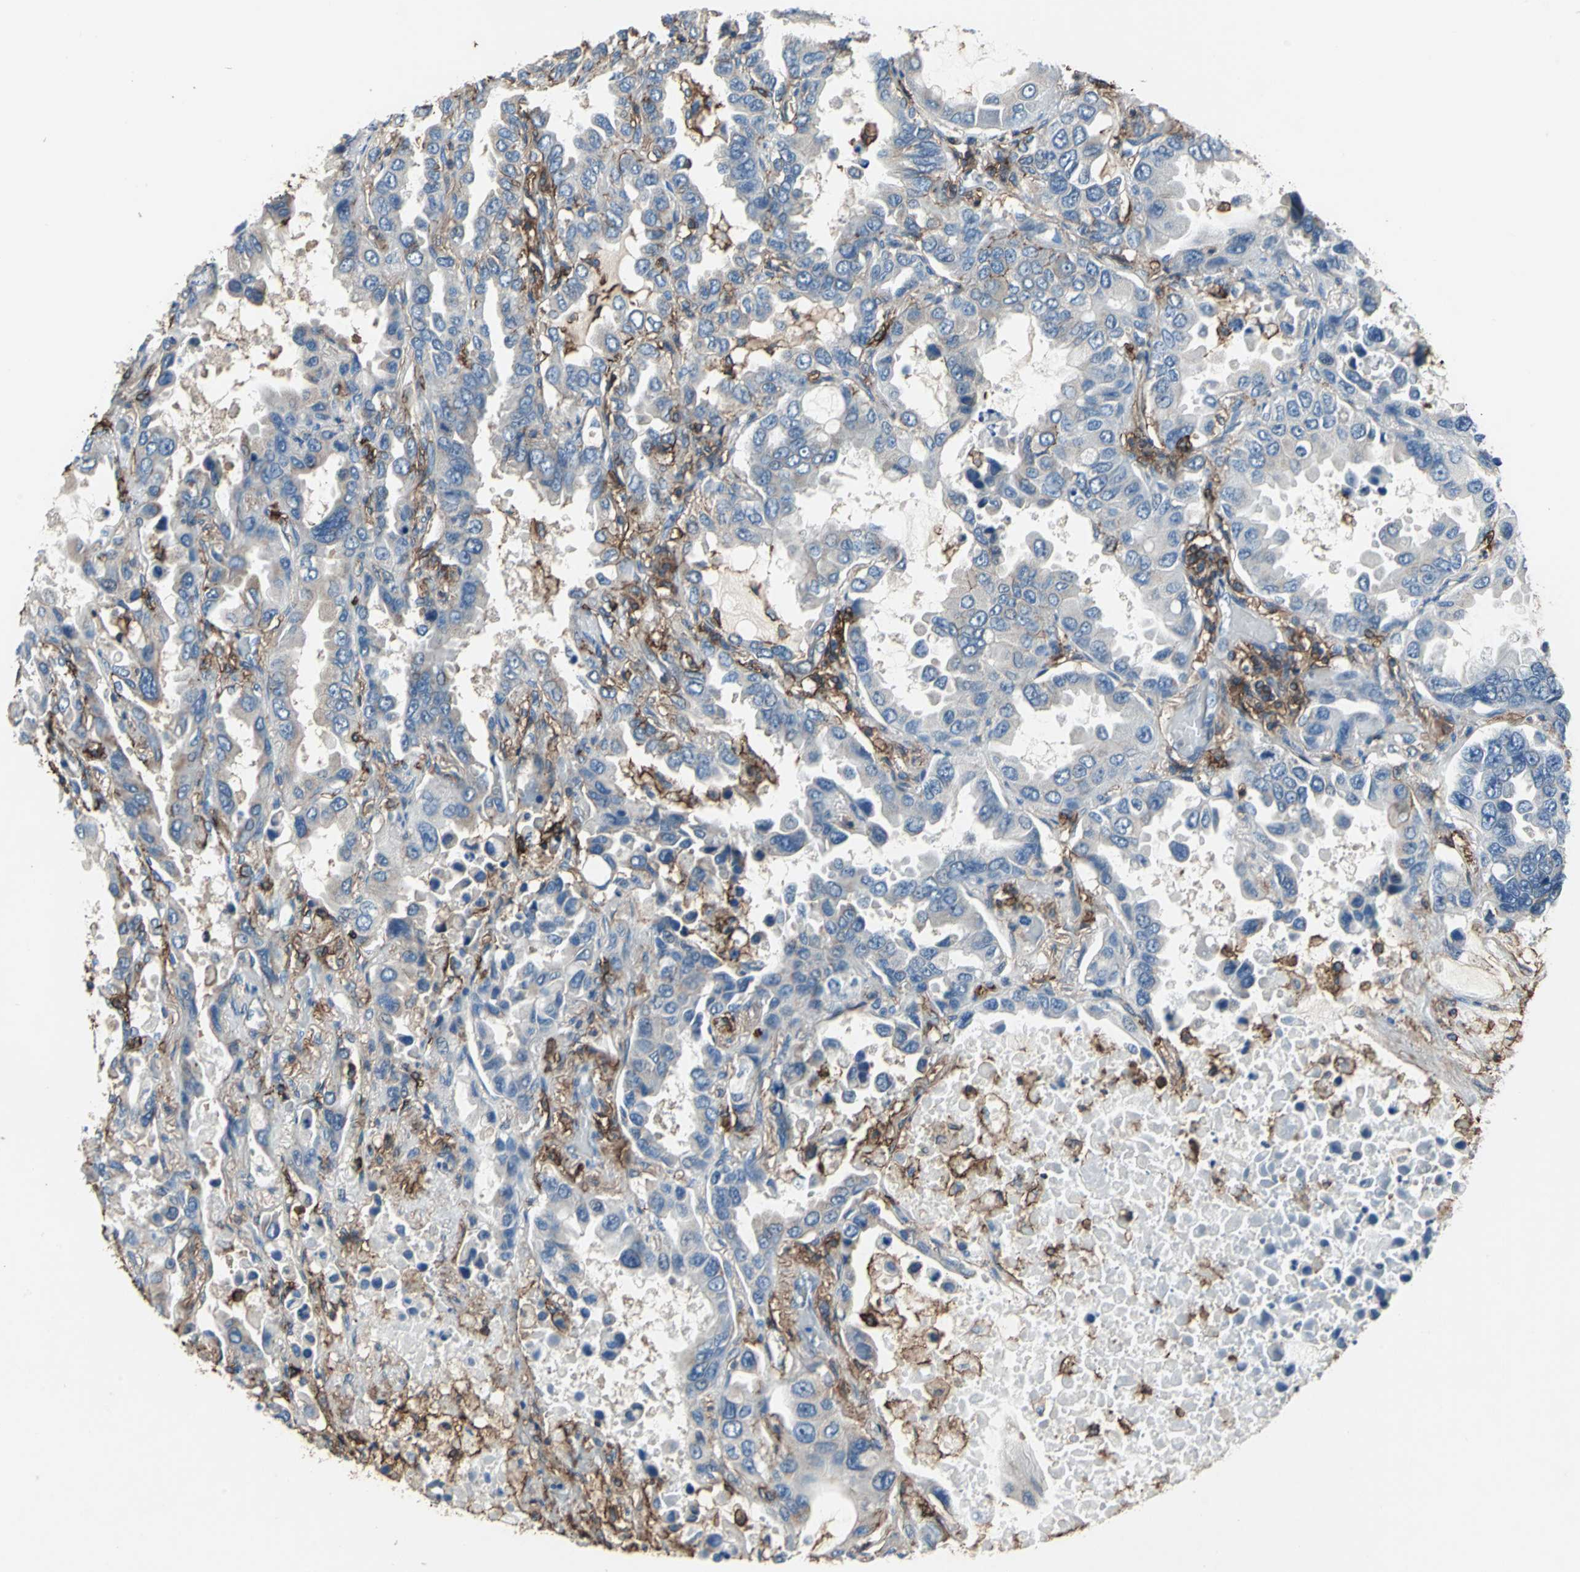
{"staining": {"intensity": "moderate", "quantity": "25%-75%", "location": "cytoplasmic/membranous"}, "tissue": "lung cancer", "cell_type": "Tumor cells", "image_type": "cancer", "snomed": [{"axis": "morphology", "description": "Adenocarcinoma, NOS"}, {"axis": "topography", "description": "Lung"}], "caption": "Lung cancer stained with a brown dye displays moderate cytoplasmic/membranous positive expression in approximately 25%-75% of tumor cells.", "gene": "CD44", "patient": {"sex": "male", "age": 64}}